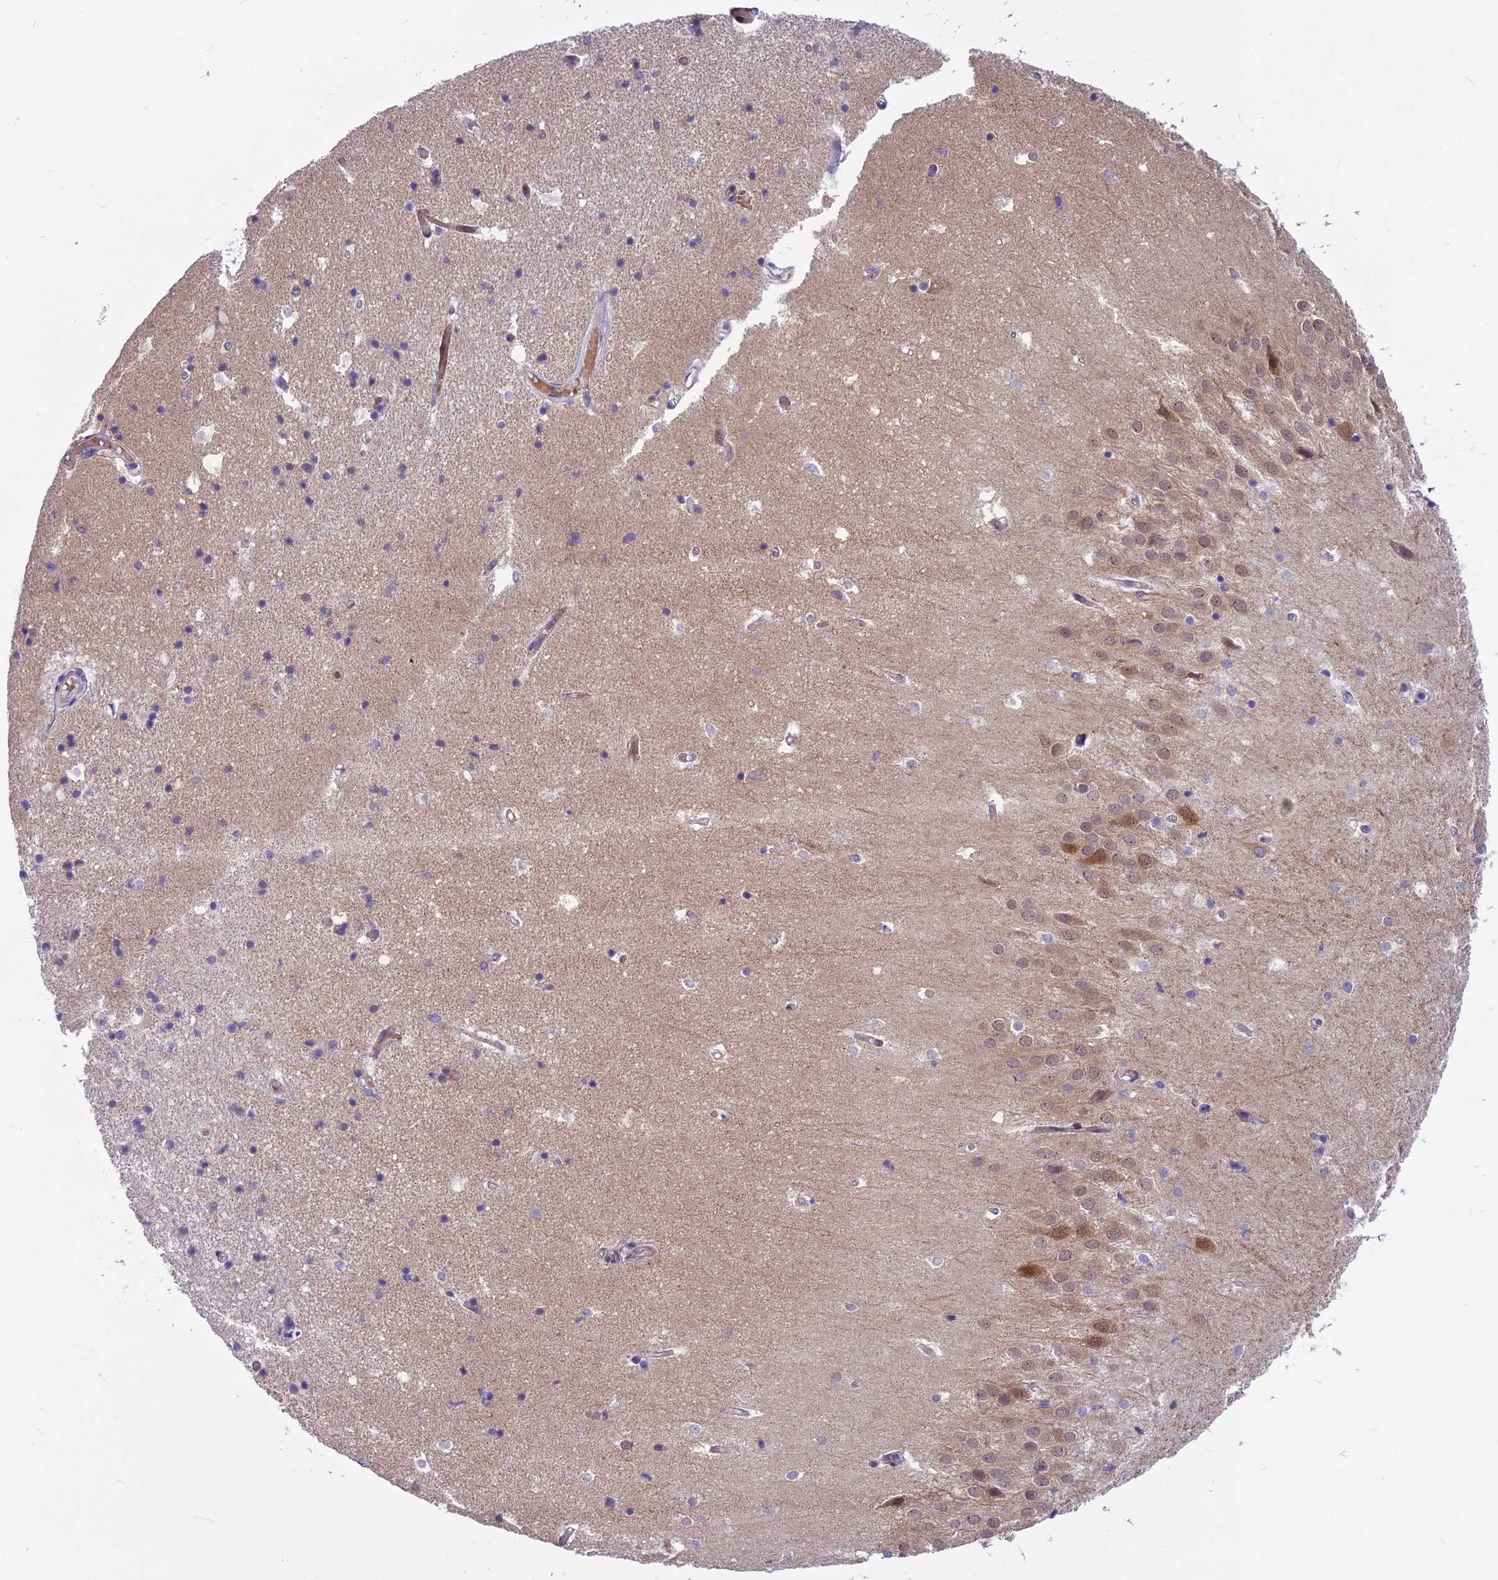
{"staining": {"intensity": "weak", "quantity": "<25%", "location": "cytoplasmic/membranous"}, "tissue": "hippocampus", "cell_type": "Glial cells", "image_type": "normal", "snomed": [{"axis": "morphology", "description": "Normal tissue, NOS"}, {"axis": "topography", "description": "Hippocampus"}], "caption": "This is an immunohistochemistry (IHC) photomicrograph of benign human hippocampus. There is no positivity in glial cells.", "gene": "PCDHB14", "patient": {"sex": "female", "age": 52}}